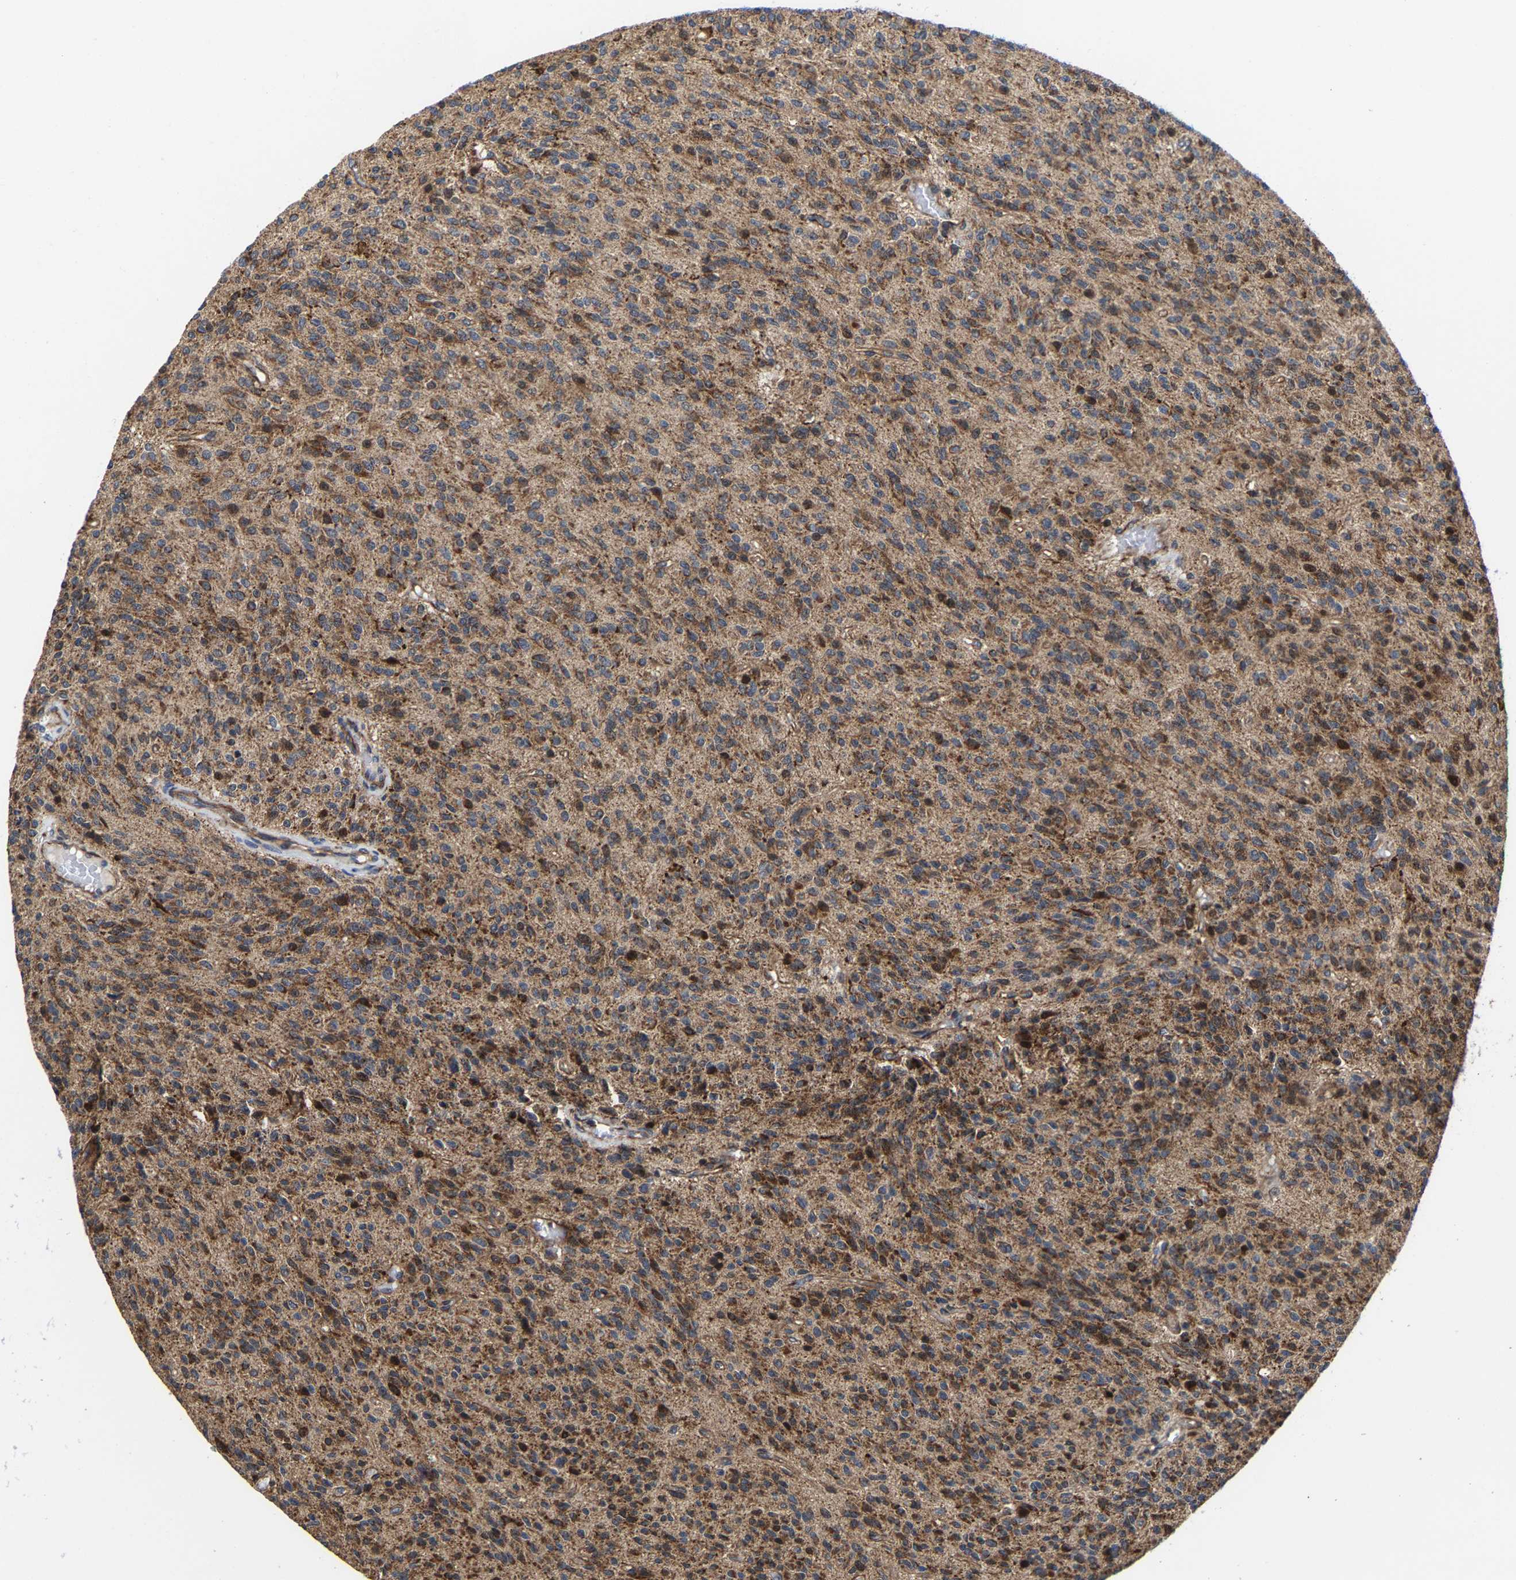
{"staining": {"intensity": "moderate", "quantity": ">75%", "location": "cytoplasmic/membranous"}, "tissue": "glioma", "cell_type": "Tumor cells", "image_type": "cancer", "snomed": [{"axis": "morphology", "description": "Glioma, malignant, High grade"}, {"axis": "topography", "description": "Brain"}], "caption": "Brown immunohistochemical staining in malignant glioma (high-grade) shows moderate cytoplasmic/membranous staining in about >75% of tumor cells.", "gene": "PFKFB3", "patient": {"sex": "male", "age": 34}}